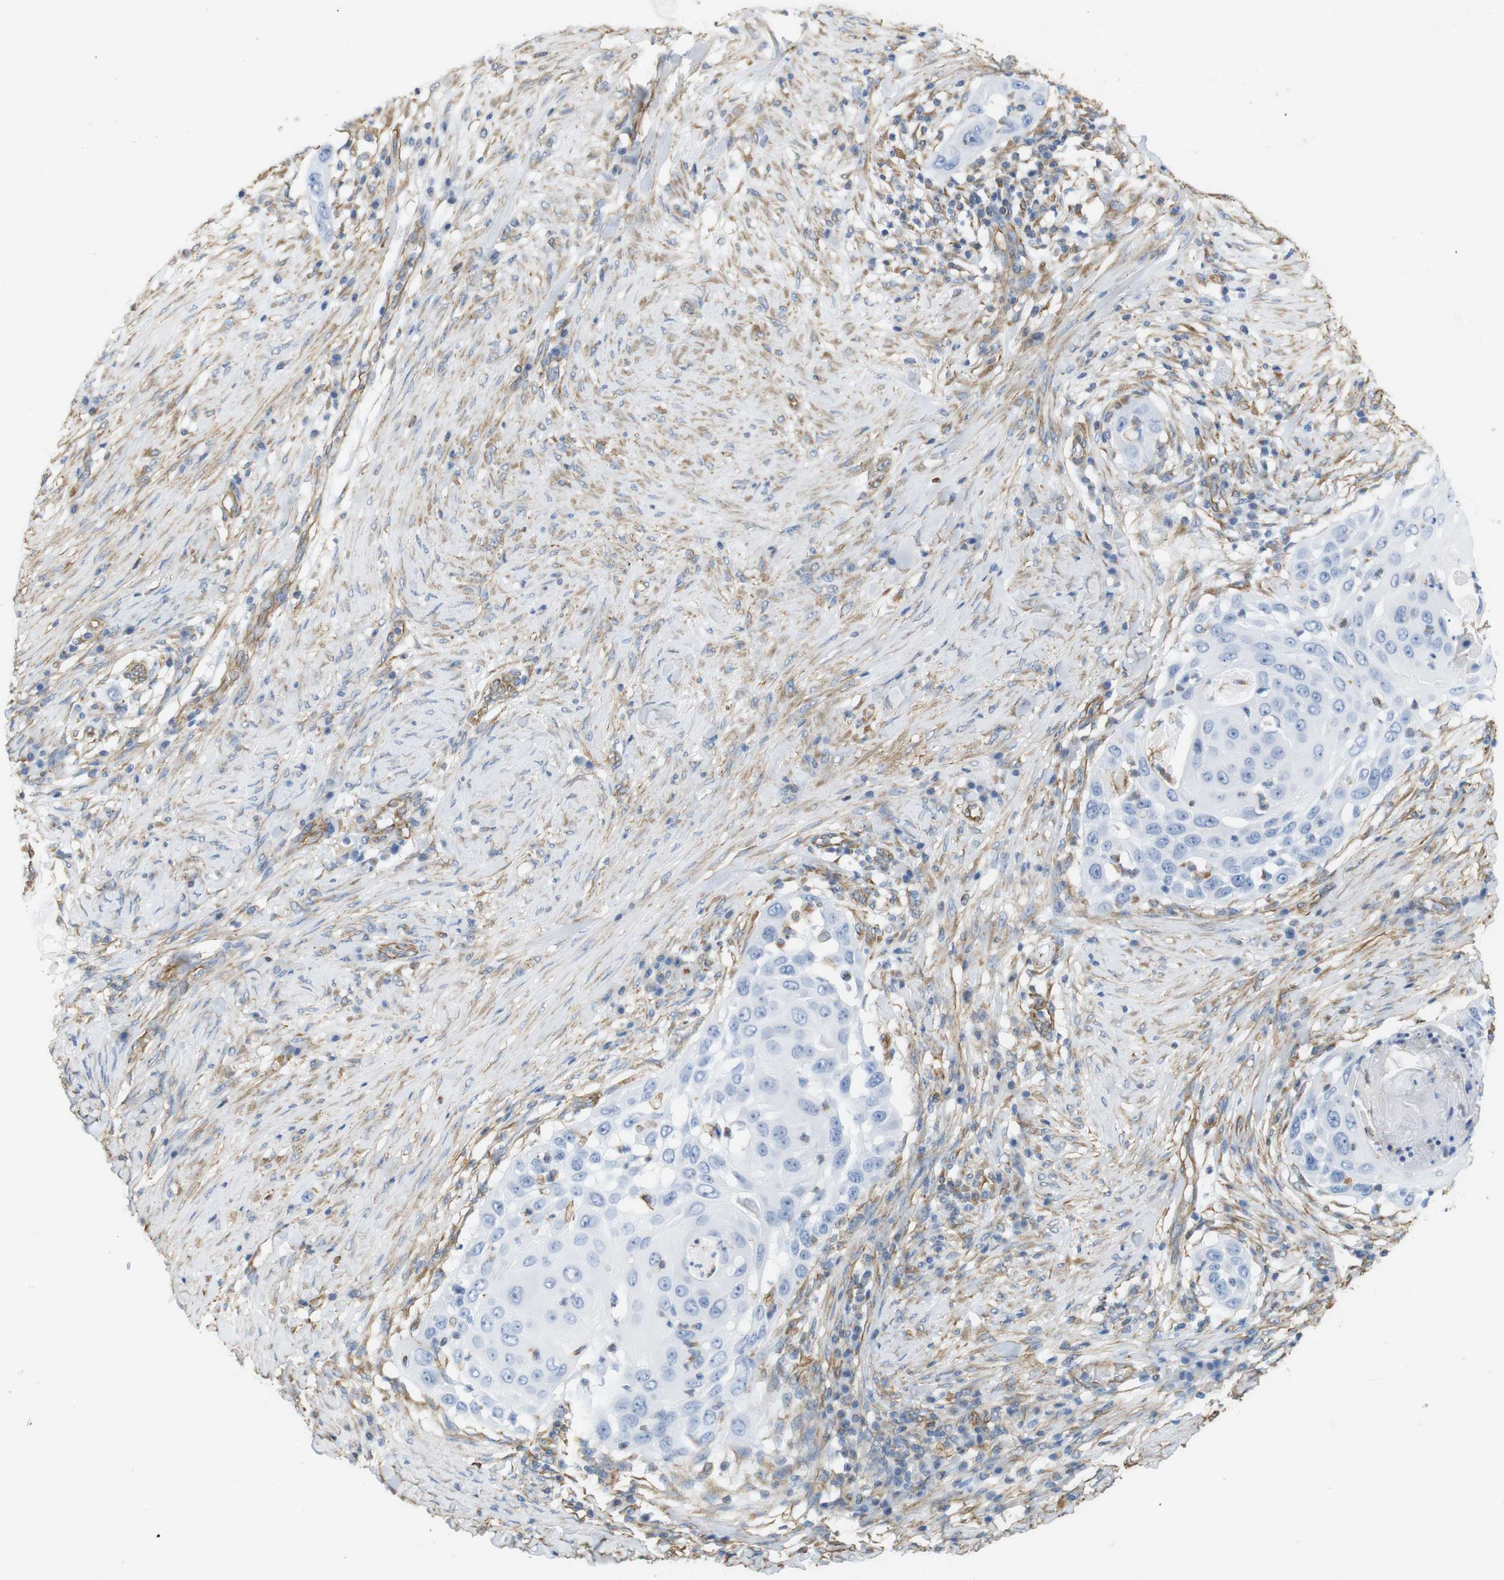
{"staining": {"intensity": "negative", "quantity": "none", "location": "none"}, "tissue": "skin cancer", "cell_type": "Tumor cells", "image_type": "cancer", "snomed": [{"axis": "morphology", "description": "Squamous cell carcinoma, NOS"}, {"axis": "topography", "description": "Skin"}], "caption": "An immunohistochemistry (IHC) image of squamous cell carcinoma (skin) is shown. There is no staining in tumor cells of squamous cell carcinoma (skin).", "gene": "MS4A10", "patient": {"sex": "female", "age": 44}}